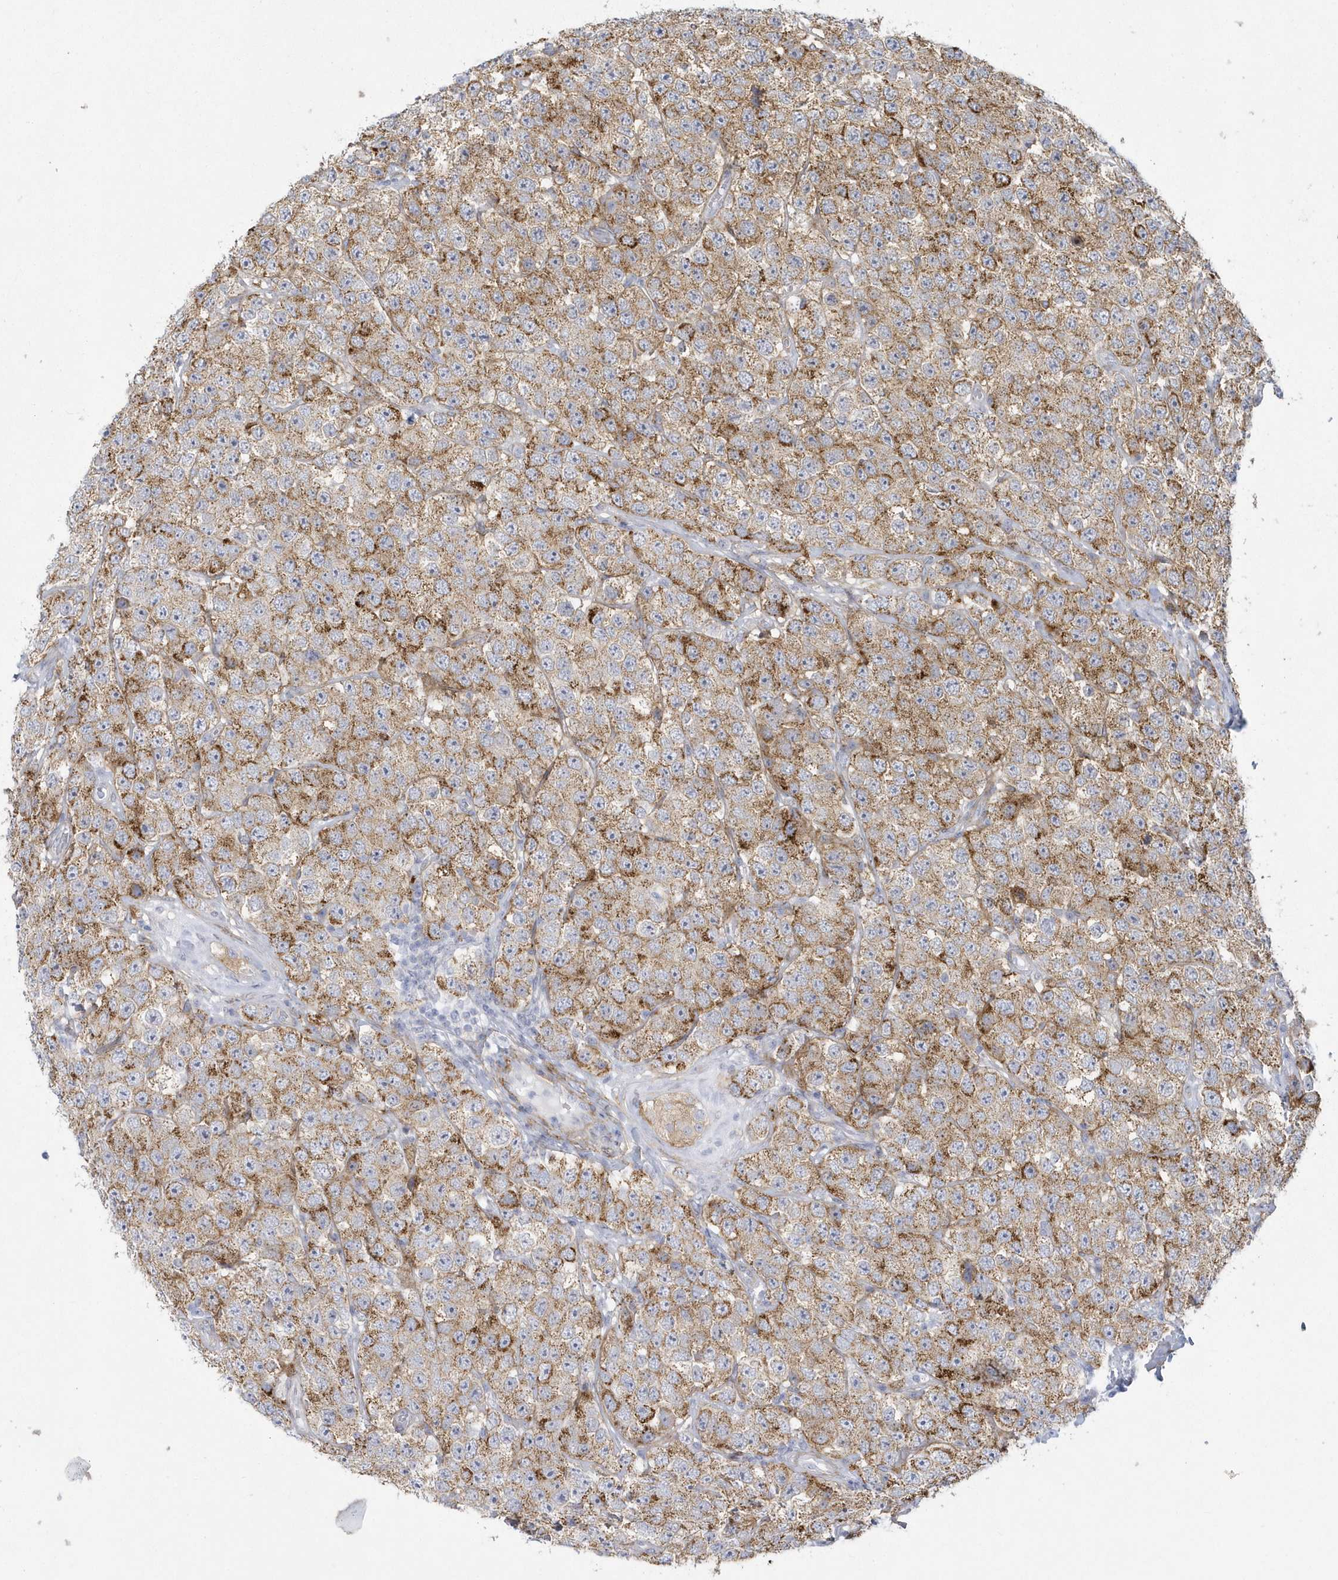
{"staining": {"intensity": "strong", "quantity": ">75%", "location": "cytoplasmic/membranous"}, "tissue": "testis cancer", "cell_type": "Tumor cells", "image_type": "cancer", "snomed": [{"axis": "morphology", "description": "Seminoma, NOS"}, {"axis": "topography", "description": "Testis"}], "caption": "A high-resolution micrograph shows IHC staining of testis cancer (seminoma), which reveals strong cytoplasmic/membranous staining in approximately >75% of tumor cells.", "gene": "WDR27", "patient": {"sex": "male", "age": 28}}